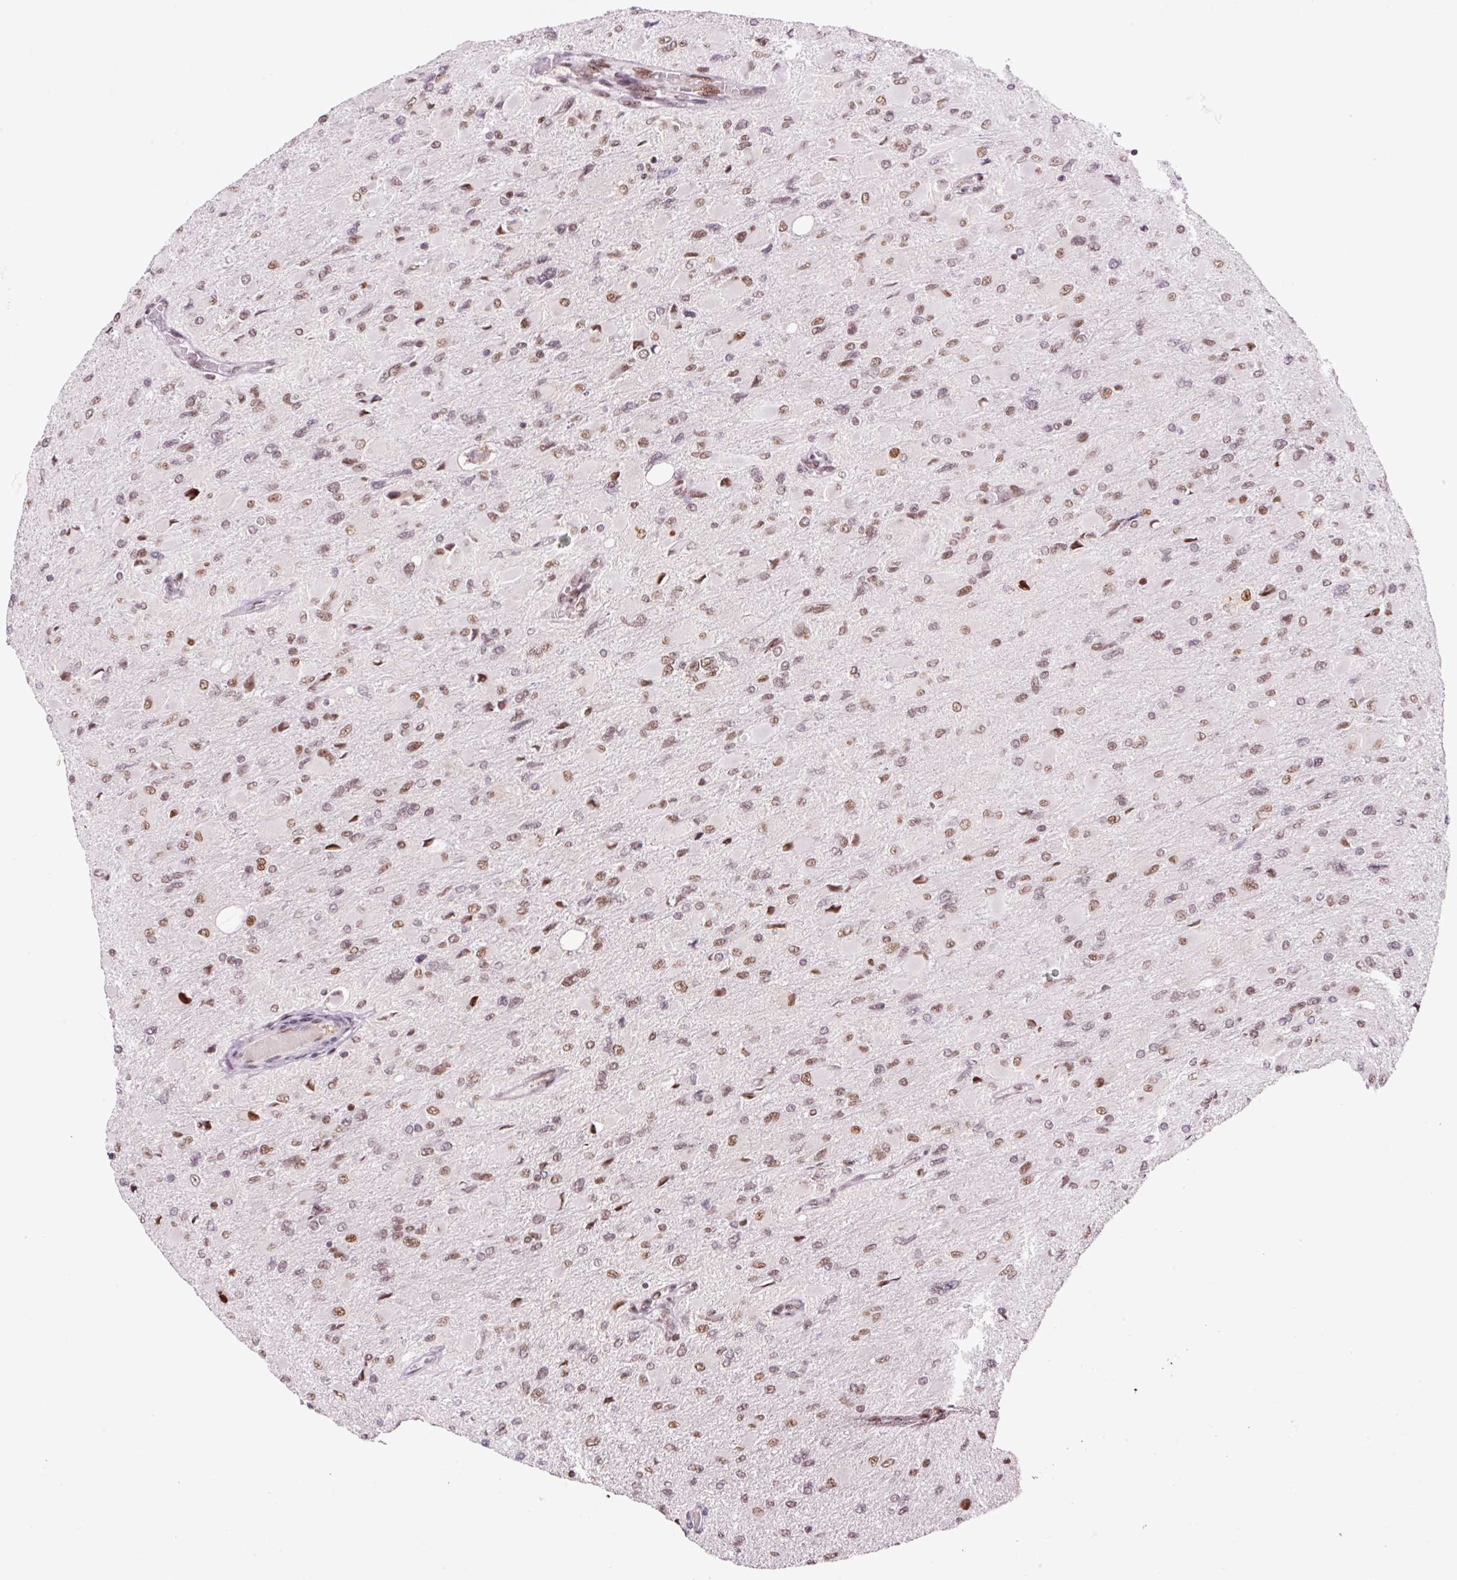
{"staining": {"intensity": "moderate", "quantity": ">75%", "location": "nuclear"}, "tissue": "glioma", "cell_type": "Tumor cells", "image_type": "cancer", "snomed": [{"axis": "morphology", "description": "Glioma, malignant, High grade"}, {"axis": "topography", "description": "Cerebral cortex"}], "caption": "IHC (DAB) staining of malignant high-grade glioma demonstrates moderate nuclear protein staining in approximately >75% of tumor cells.", "gene": "CCNL2", "patient": {"sex": "female", "age": 36}}